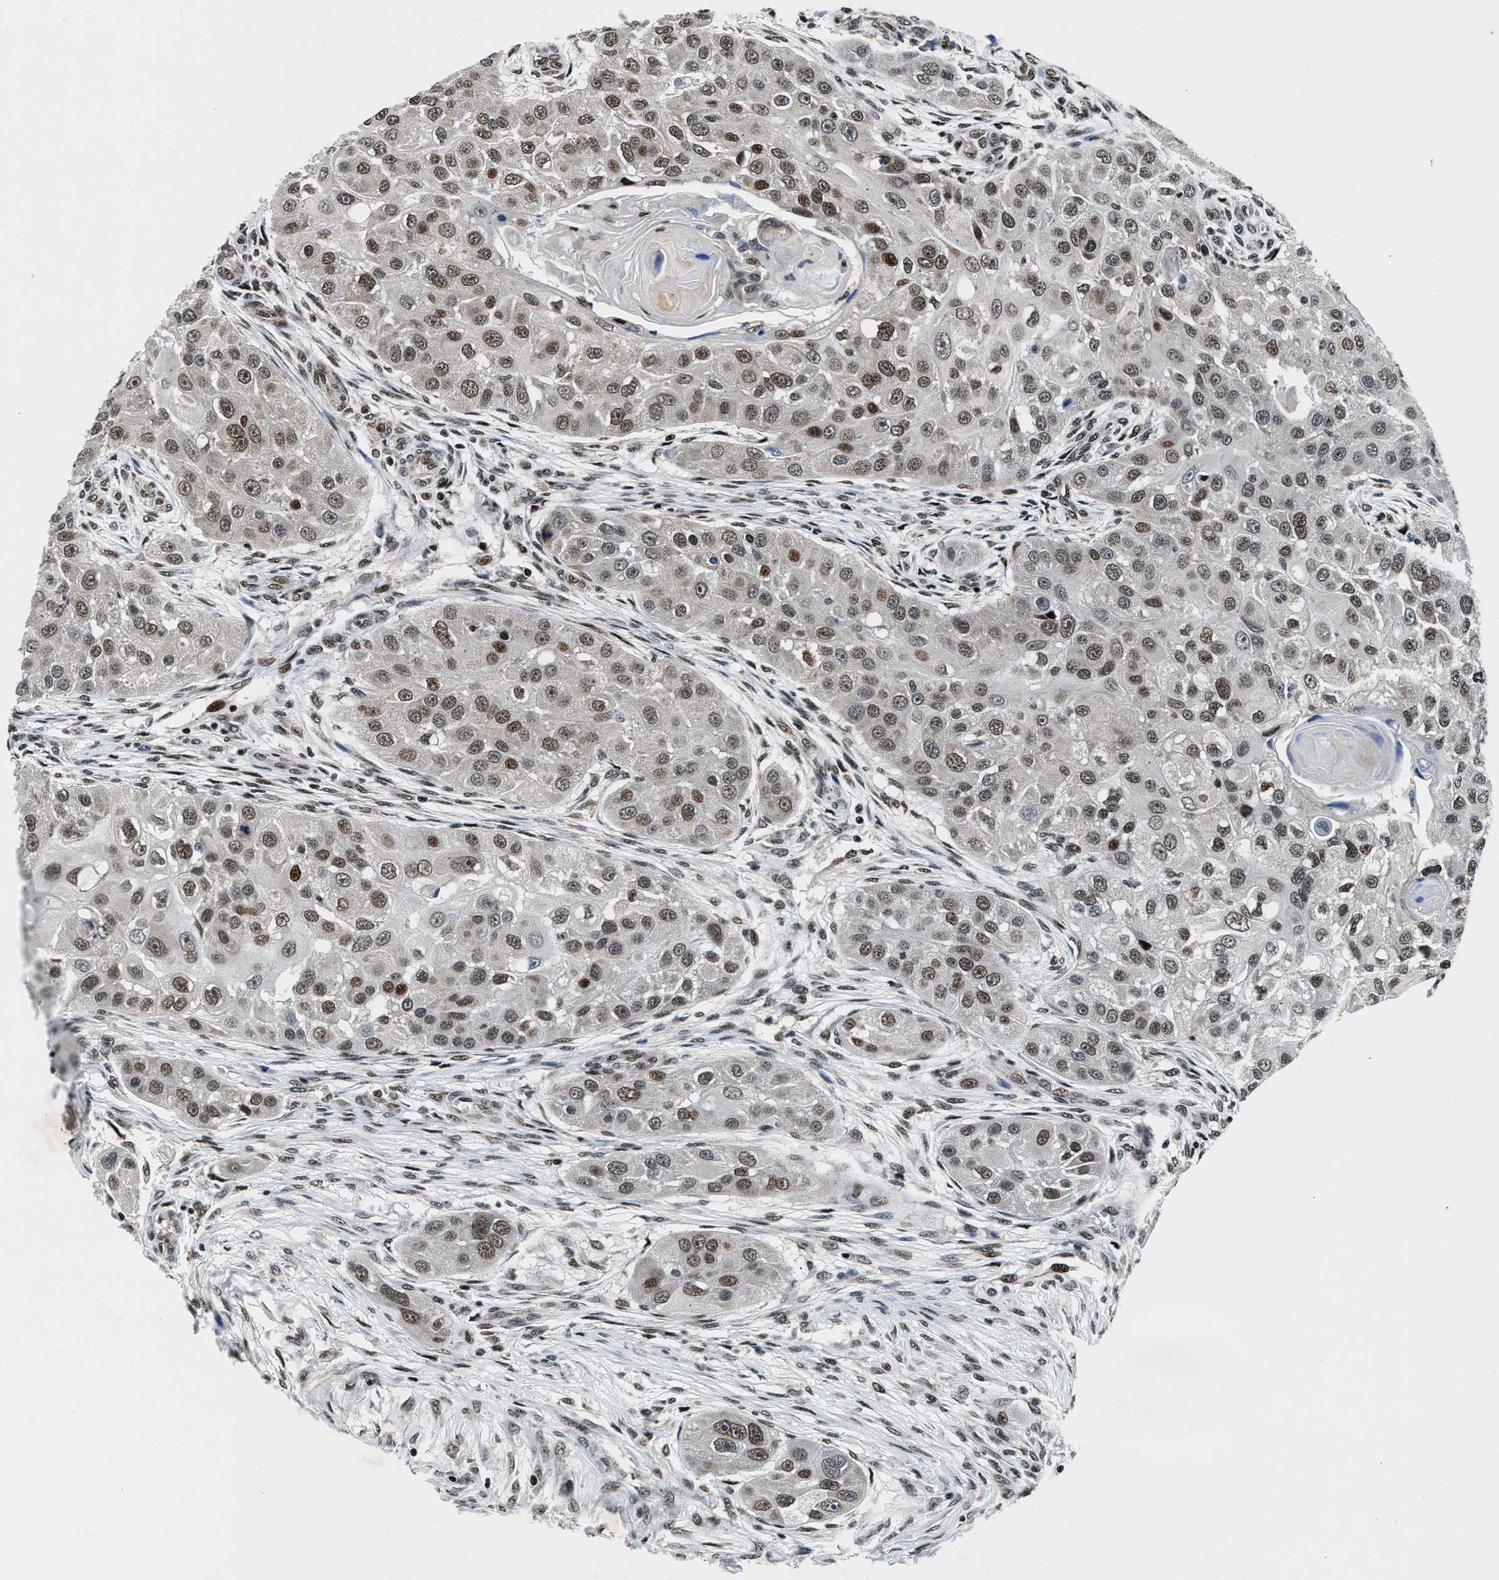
{"staining": {"intensity": "moderate", "quantity": ">75%", "location": "nuclear"}, "tissue": "head and neck cancer", "cell_type": "Tumor cells", "image_type": "cancer", "snomed": [{"axis": "morphology", "description": "Normal tissue, NOS"}, {"axis": "morphology", "description": "Squamous cell carcinoma, NOS"}, {"axis": "topography", "description": "Skeletal muscle"}, {"axis": "topography", "description": "Head-Neck"}], "caption": "Head and neck cancer stained with immunohistochemistry shows moderate nuclear expression in about >75% of tumor cells. Nuclei are stained in blue.", "gene": "PRRC2B", "patient": {"sex": "male", "age": 51}}